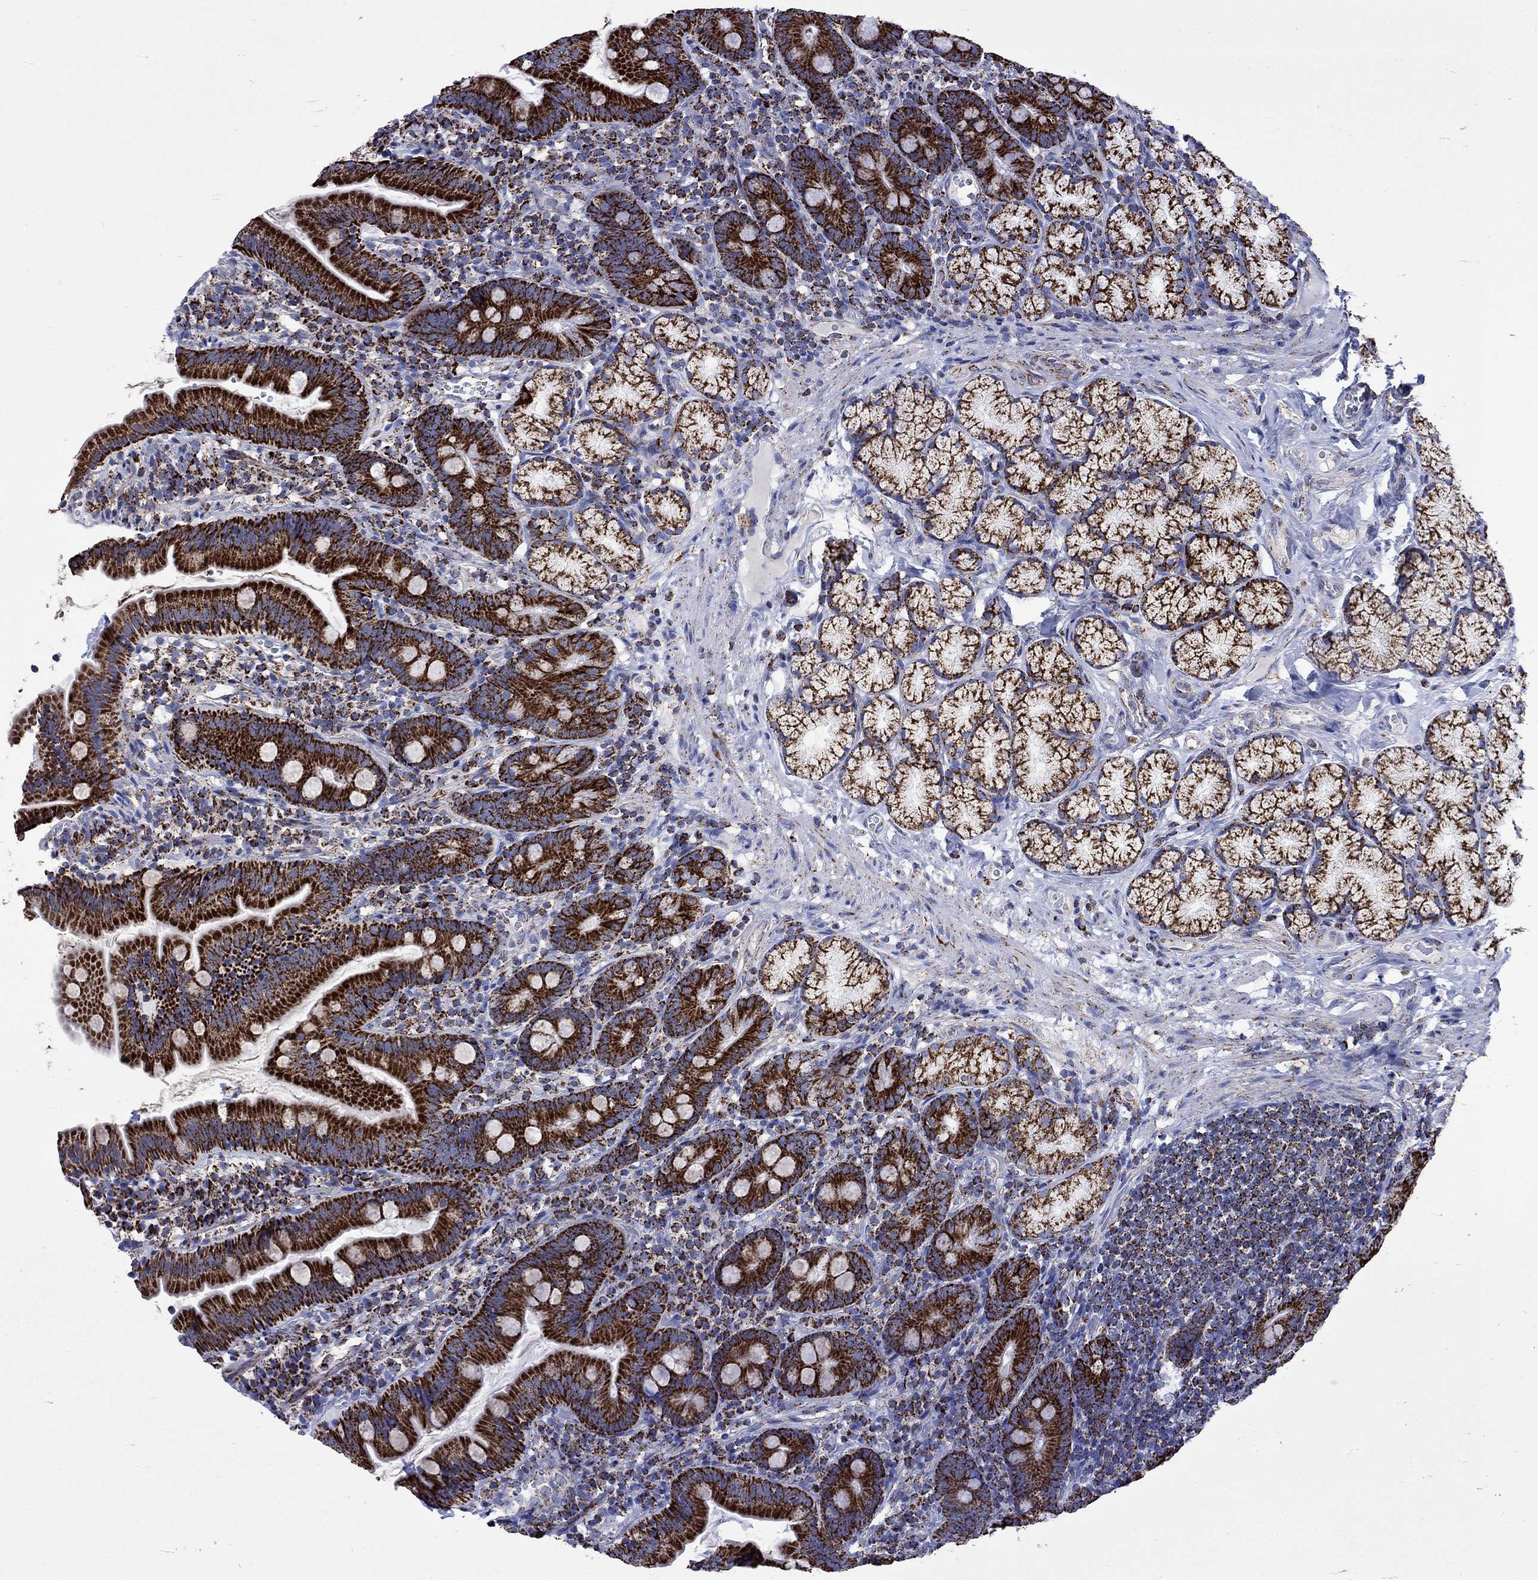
{"staining": {"intensity": "strong", "quantity": ">75%", "location": "cytoplasmic/membranous"}, "tissue": "duodenum", "cell_type": "Glandular cells", "image_type": "normal", "snomed": [{"axis": "morphology", "description": "Normal tissue, NOS"}, {"axis": "topography", "description": "Duodenum"}], "caption": "Strong cytoplasmic/membranous expression for a protein is identified in approximately >75% of glandular cells of benign duodenum using immunohistochemistry (IHC).", "gene": "RCE1", "patient": {"sex": "female", "age": 67}}